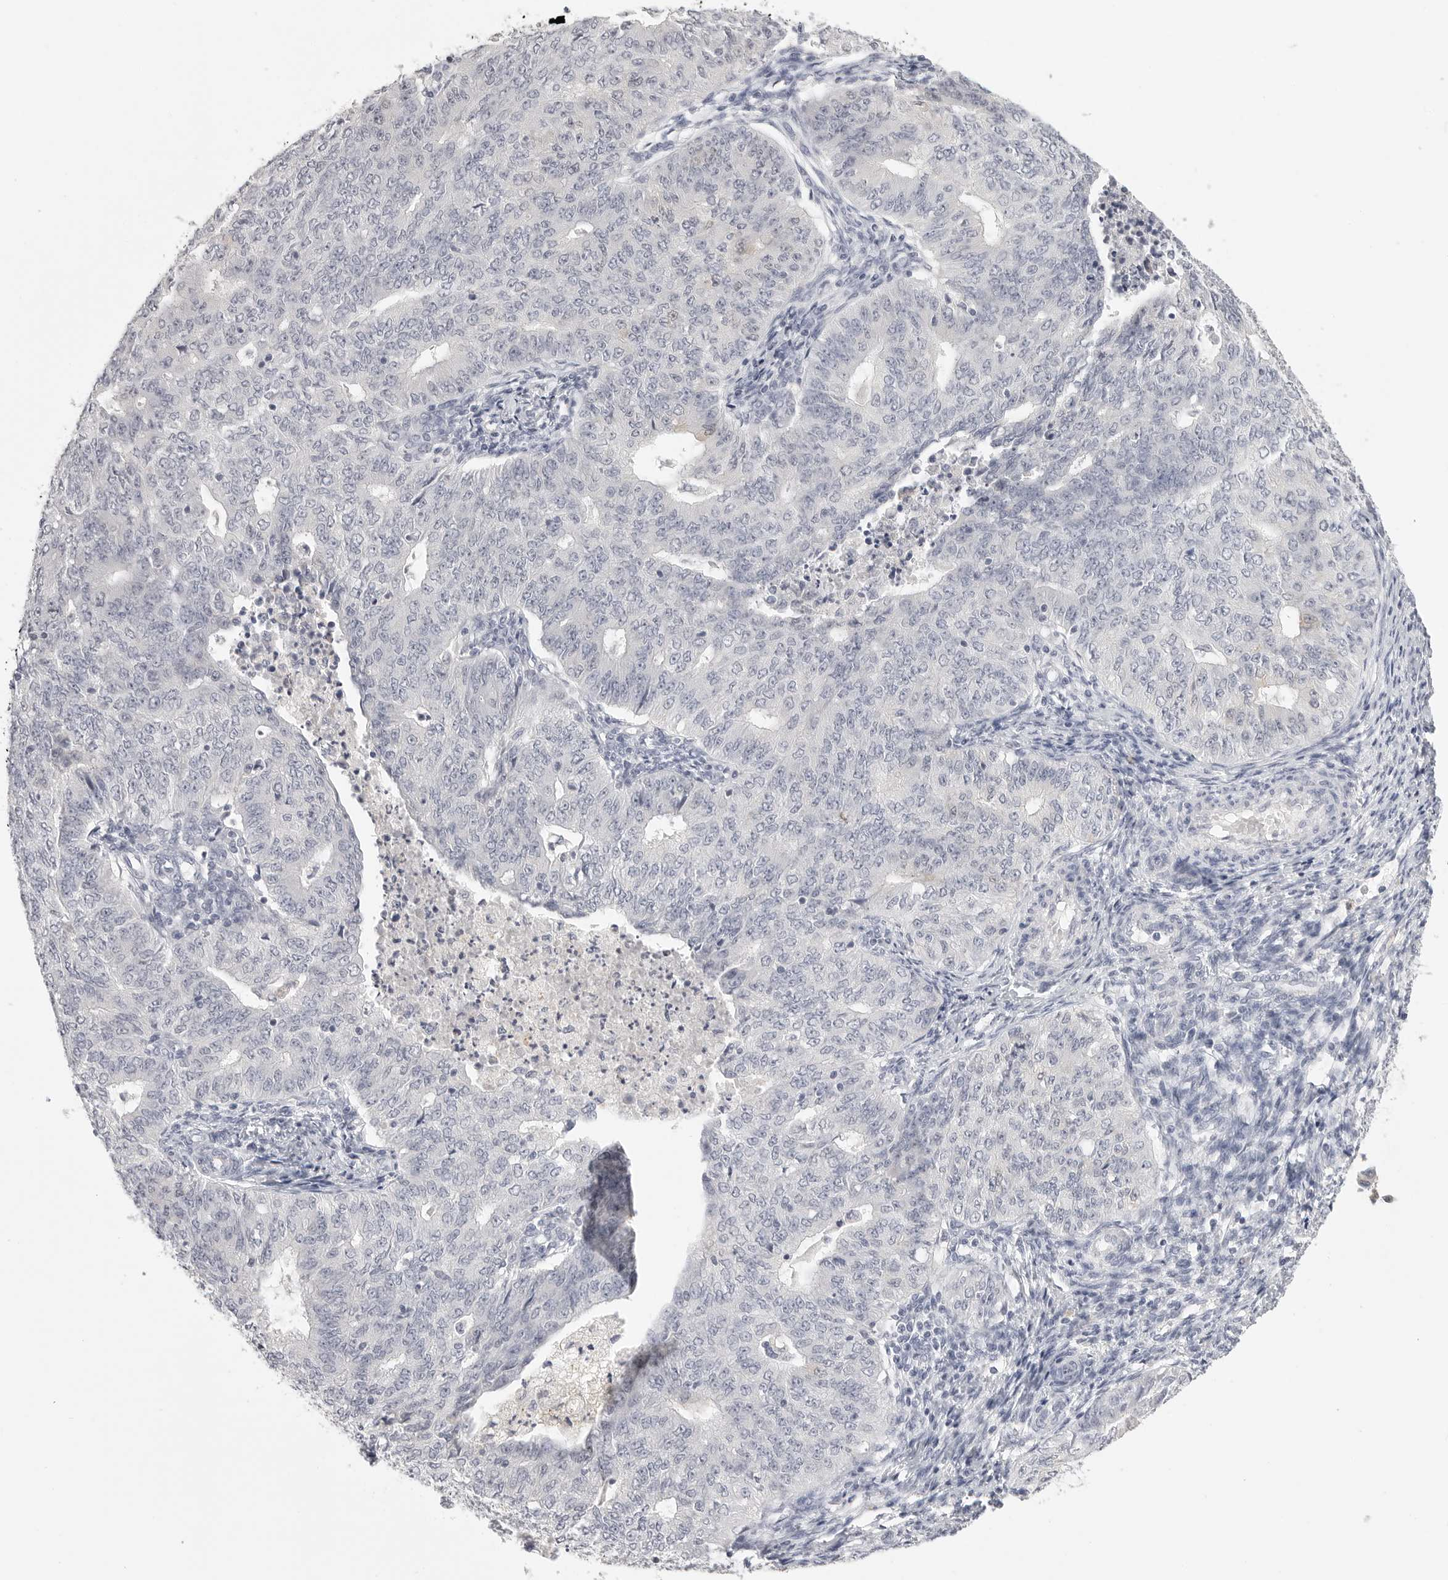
{"staining": {"intensity": "negative", "quantity": "none", "location": "none"}, "tissue": "endometrial cancer", "cell_type": "Tumor cells", "image_type": "cancer", "snomed": [{"axis": "morphology", "description": "Adenocarcinoma, NOS"}, {"axis": "topography", "description": "Endometrium"}], "caption": "Photomicrograph shows no significant protein expression in tumor cells of endometrial cancer (adenocarcinoma).", "gene": "HMGCS2", "patient": {"sex": "female", "age": 32}}